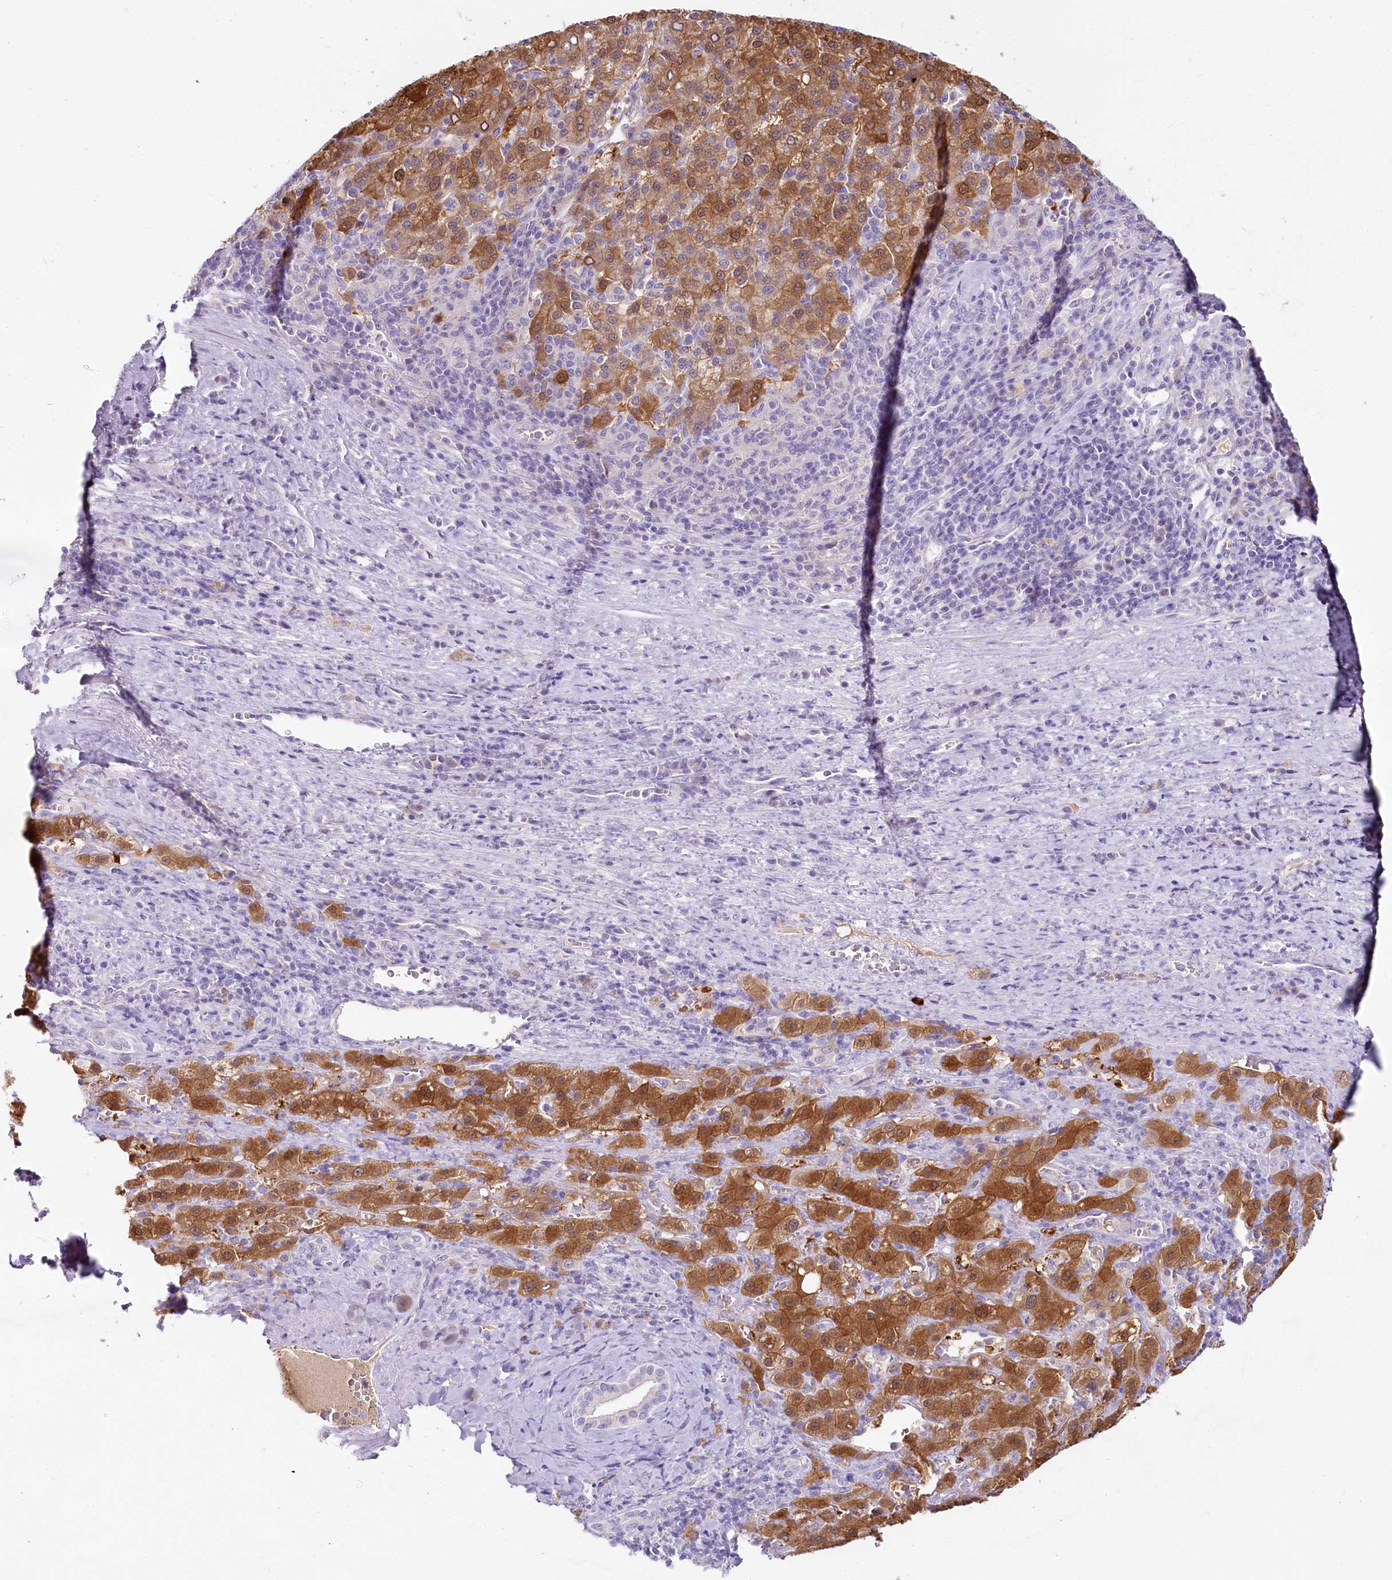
{"staining": {"intensity": "moderate", "quantity": ">75%", "location": "cytoplasmic/membranous,nuclear"}, "tissue": "liver cancer", "cell_type": "Tumor cells", "image_type": "cancer", "snomed": [{"axis": "morphology", "description": "Carcinoma, Hepatocellular, NOS"}, {"axis": "topography", "description": "Liver"}], "caption": "Hepatocellular carcinoma (liver) stained with IHC shows moderate cytoplasmic/membranous and nuclear positivity in approximately >75% of tumor cells. The staining was performed using DAB to visualize the protein expression in brown, while the nuclei were stained in blue with hematoxylin (Magnification: 20x).", "gene": "HPD", "patient": {"sex": "female", "age": 58}}